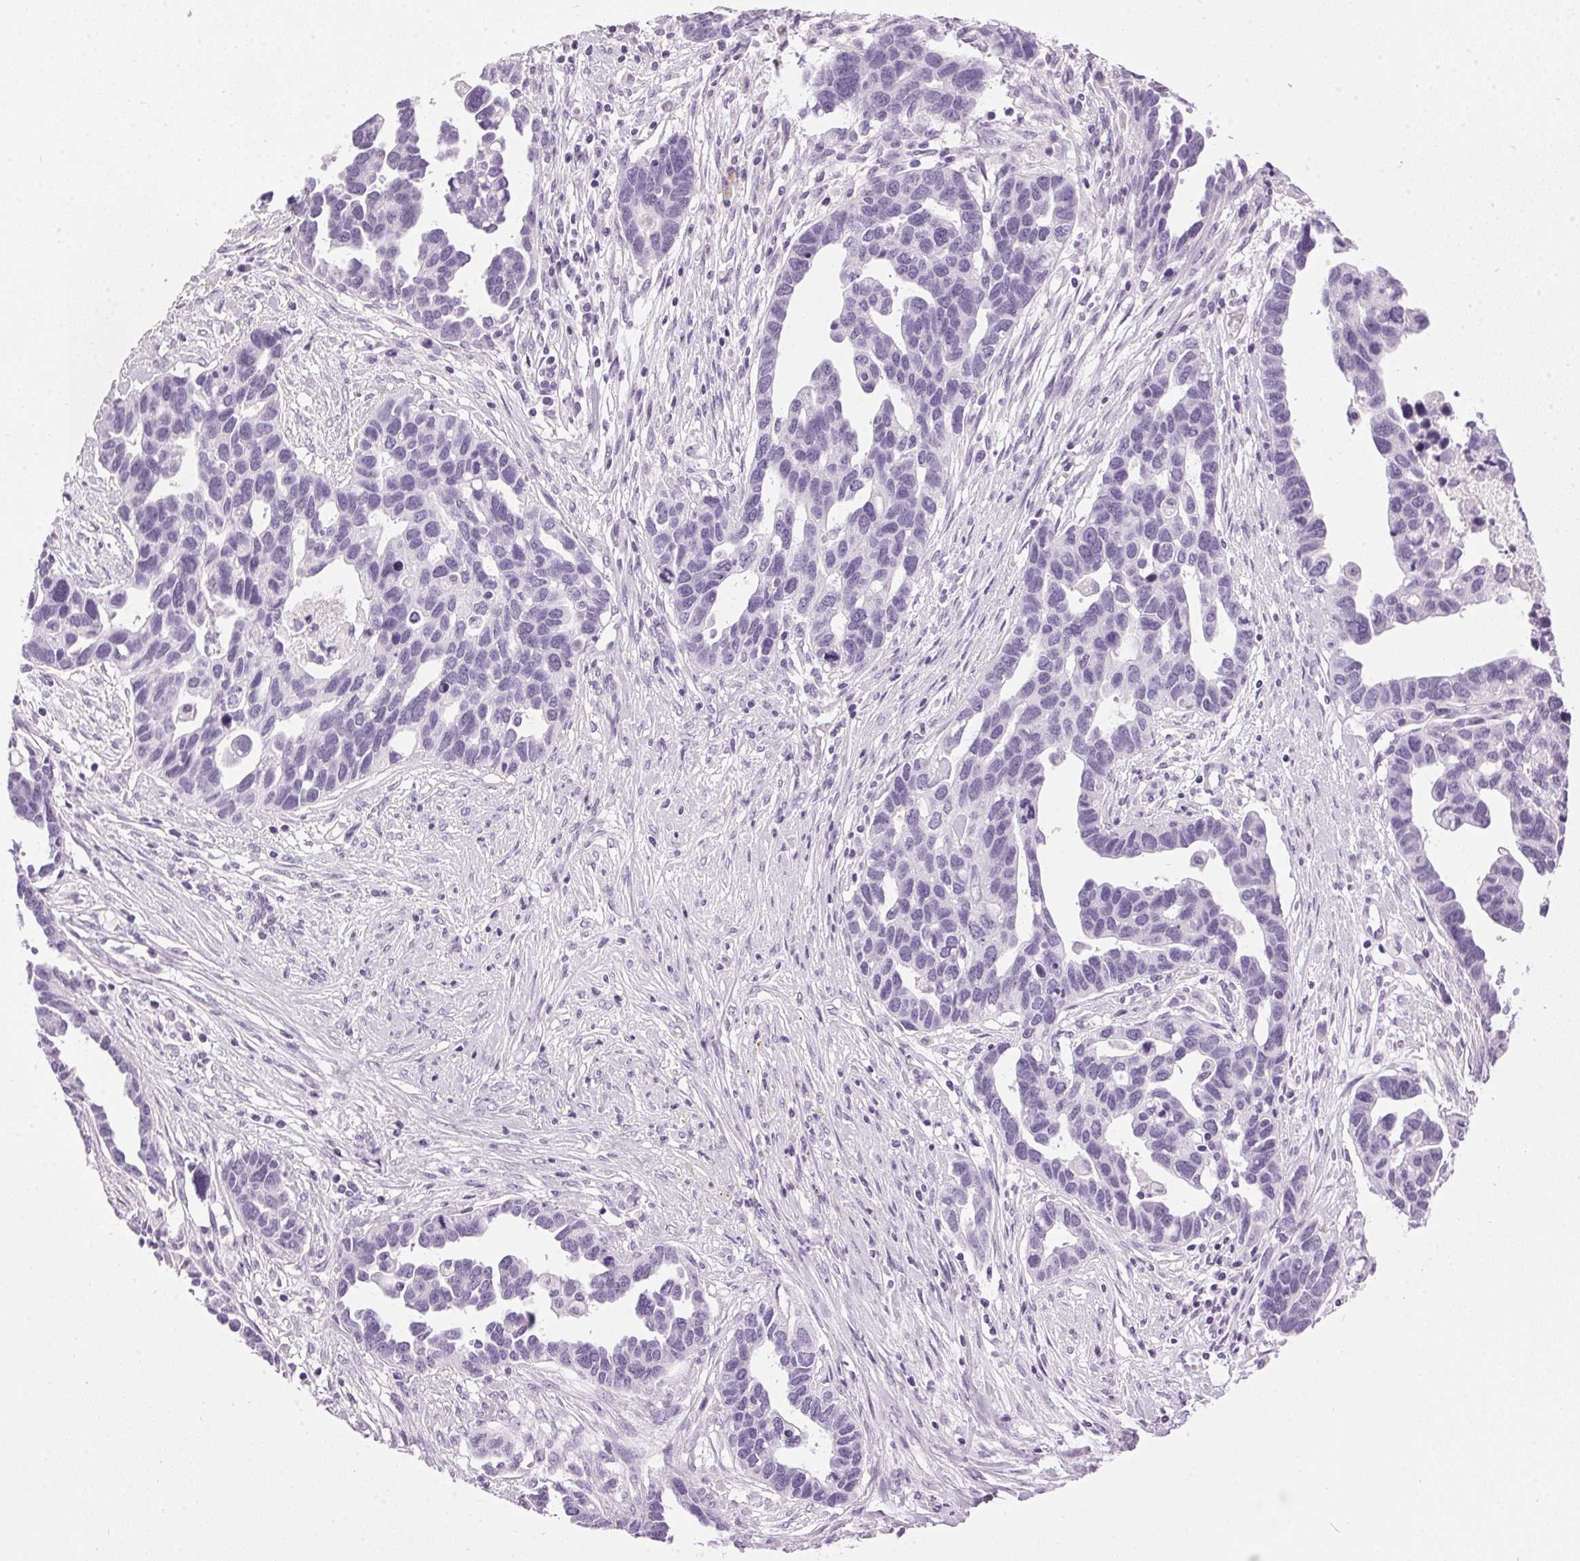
{"staining": {"intensity": "negative", "quantity": "none", "location": "none"}, "tissue": "ovarian cancer", "cell_type": "Tumor cells", "image_type": "cancer", "snomed": [{"axis": "morphology", "description": "Cystadenocarcinoma, serous, NOS"}, {"axis": "topography", "description": "Ovary"}], "caption": "IHC of ovarian serous cystadenocarcinoma reveals no expression in tumor cells.", "gene": "SP7", "patient": {"sex": "female", "age": 54}}